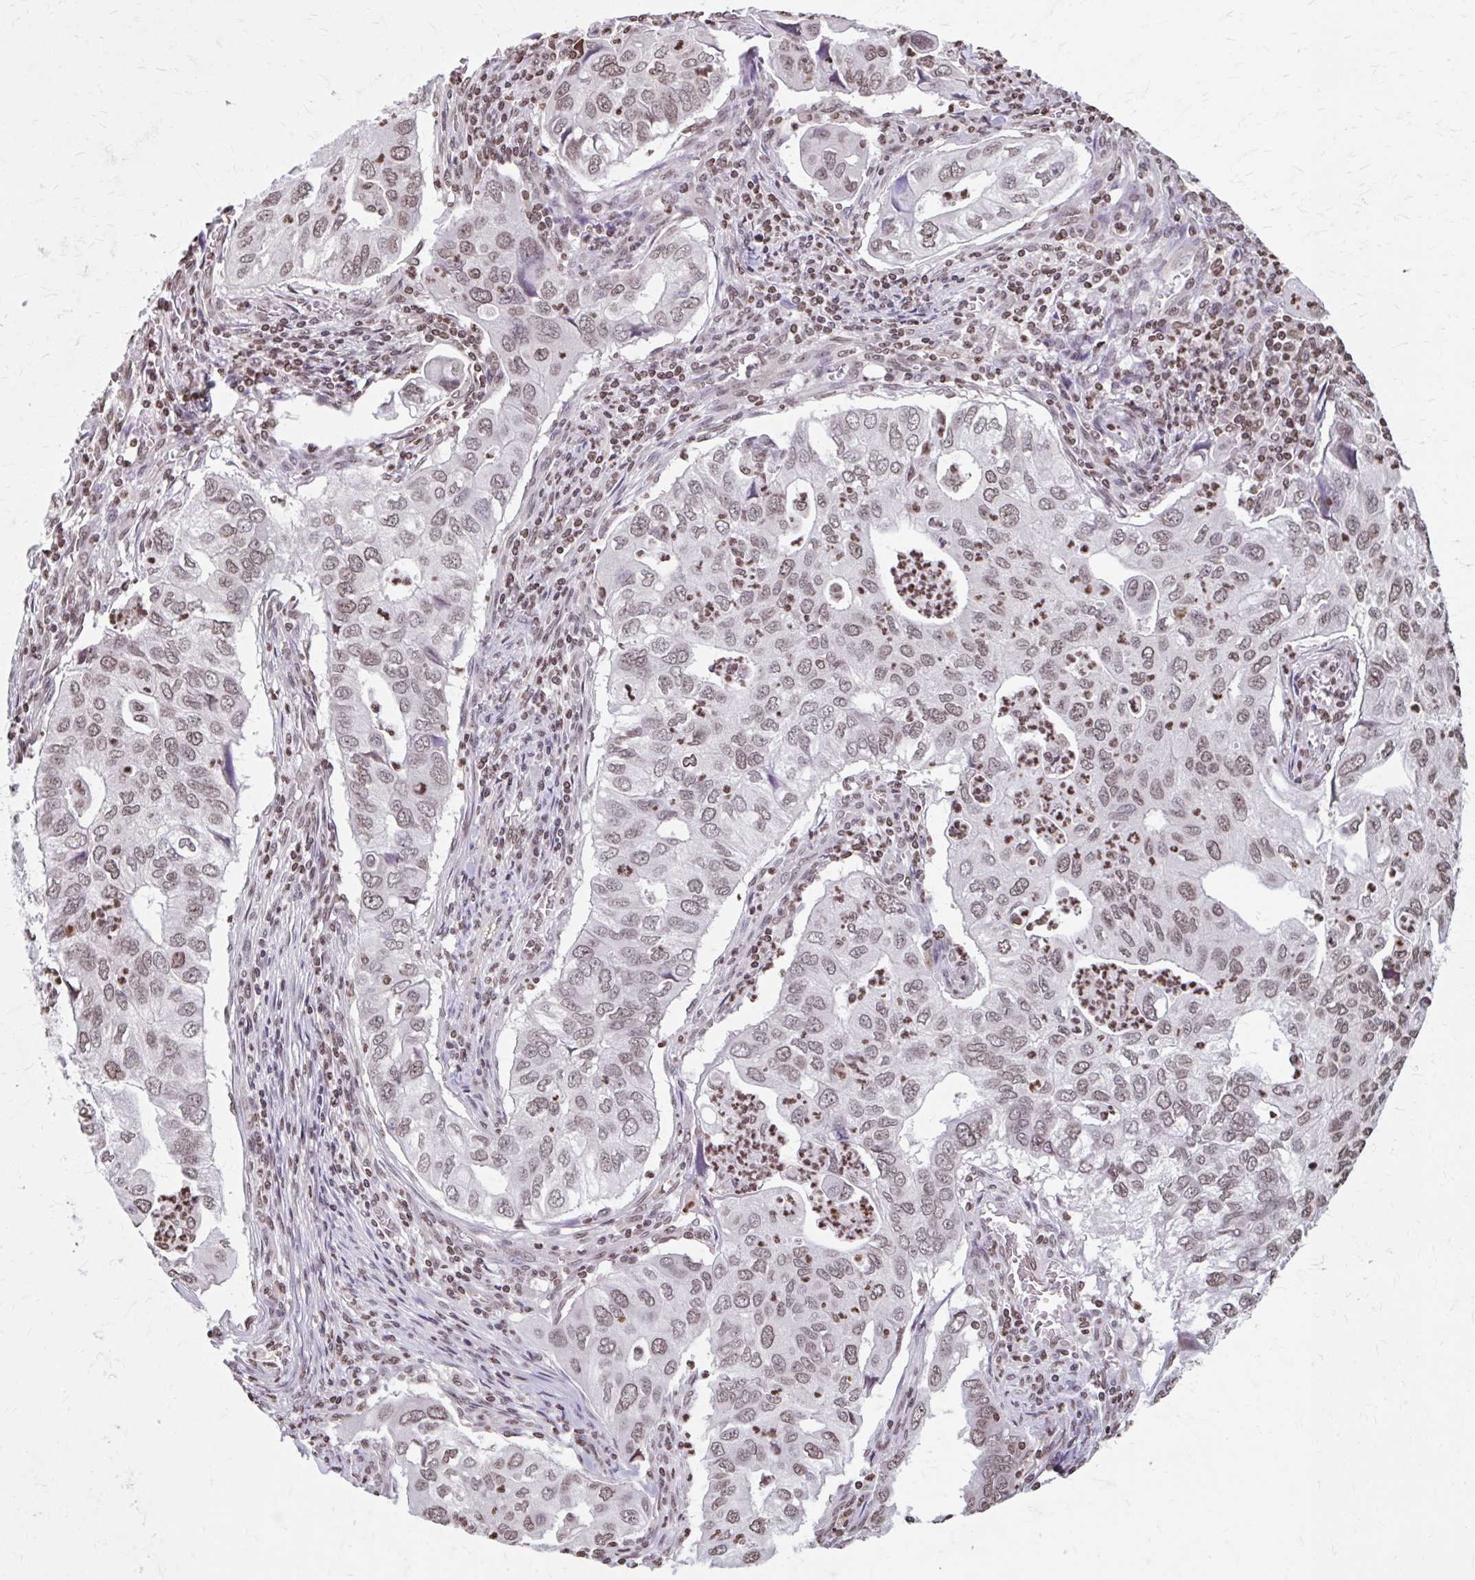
{"staining": {"intensity": "moderate", "quantity": ">75%", "location": "nuclear"}, "tissue": "lung cancer", "cell_type": "Tumor cells", "image_type": "cancer", "snomed": [{"axis": "morphology", "description": "Adenocarcinoma, NOS"}, {"axis": "topography", "description": "Lung"}], "caption": "Human lung cancer (adenocarcinoma) stained for a protein (brown) reveals moderate nuclear positive expression in approximately >75% of tumor cells.", "gene": "ORC3", "patient": {"sex": "male", "age": 48}}